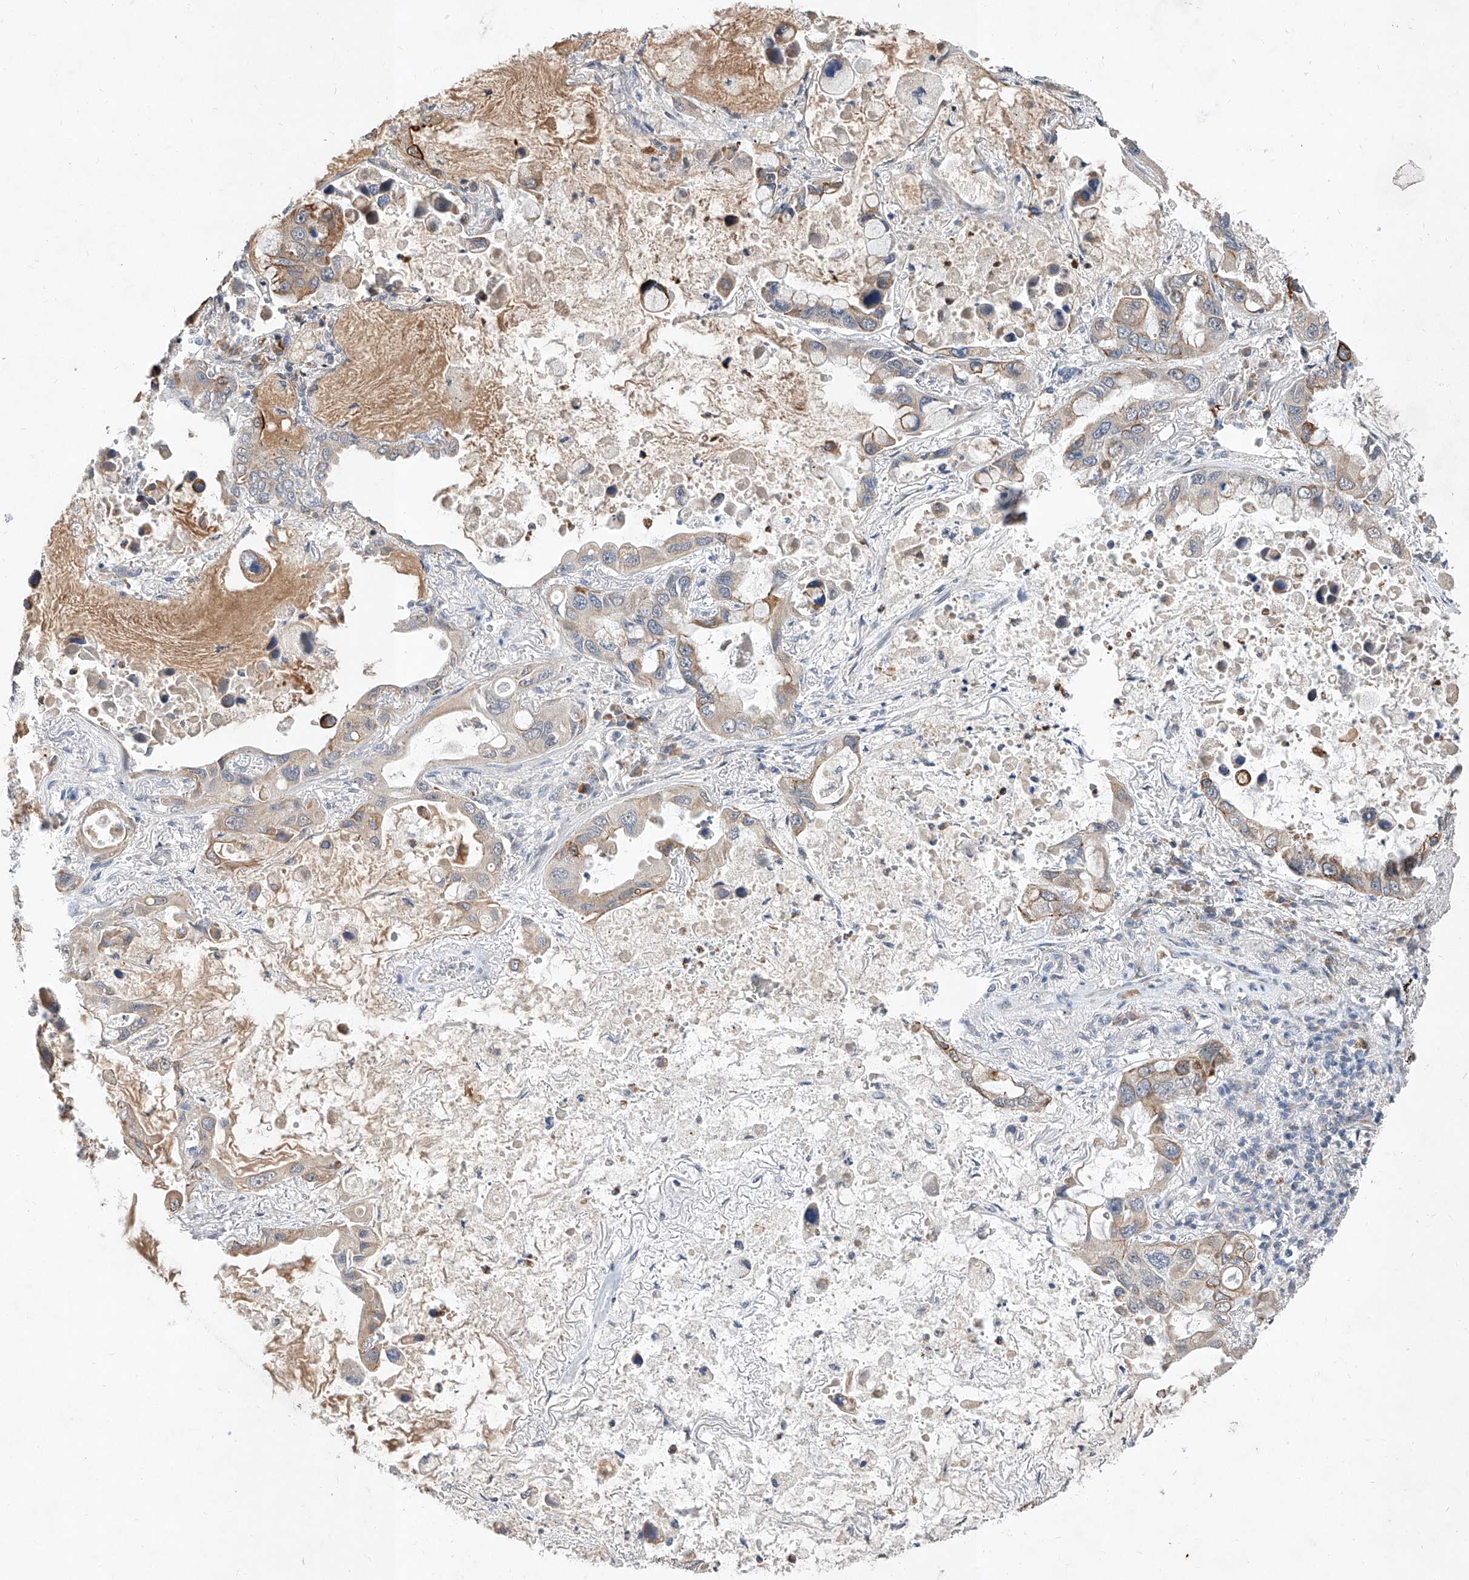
{"staining": {"intensity": "moderate", "quantity": "<25%", "location": "cytoplasmic/membranous"}, "tissue": "lung cancer", "cell_type": "Tumor cells", "image_type": "cancer", "snomed": [{"axis": "morphology", "description": "Adenocarcinoma, NOS"}, {"axis": "topography", "description": "Lung"}], "caption": "Adenocarcinoma (lung) stained for a protein displays moderate cytoplasmic/membranous positivity in tumor cells.", "gene": "MFSD4B", "patient": {"sex": "male", "age": 64}}